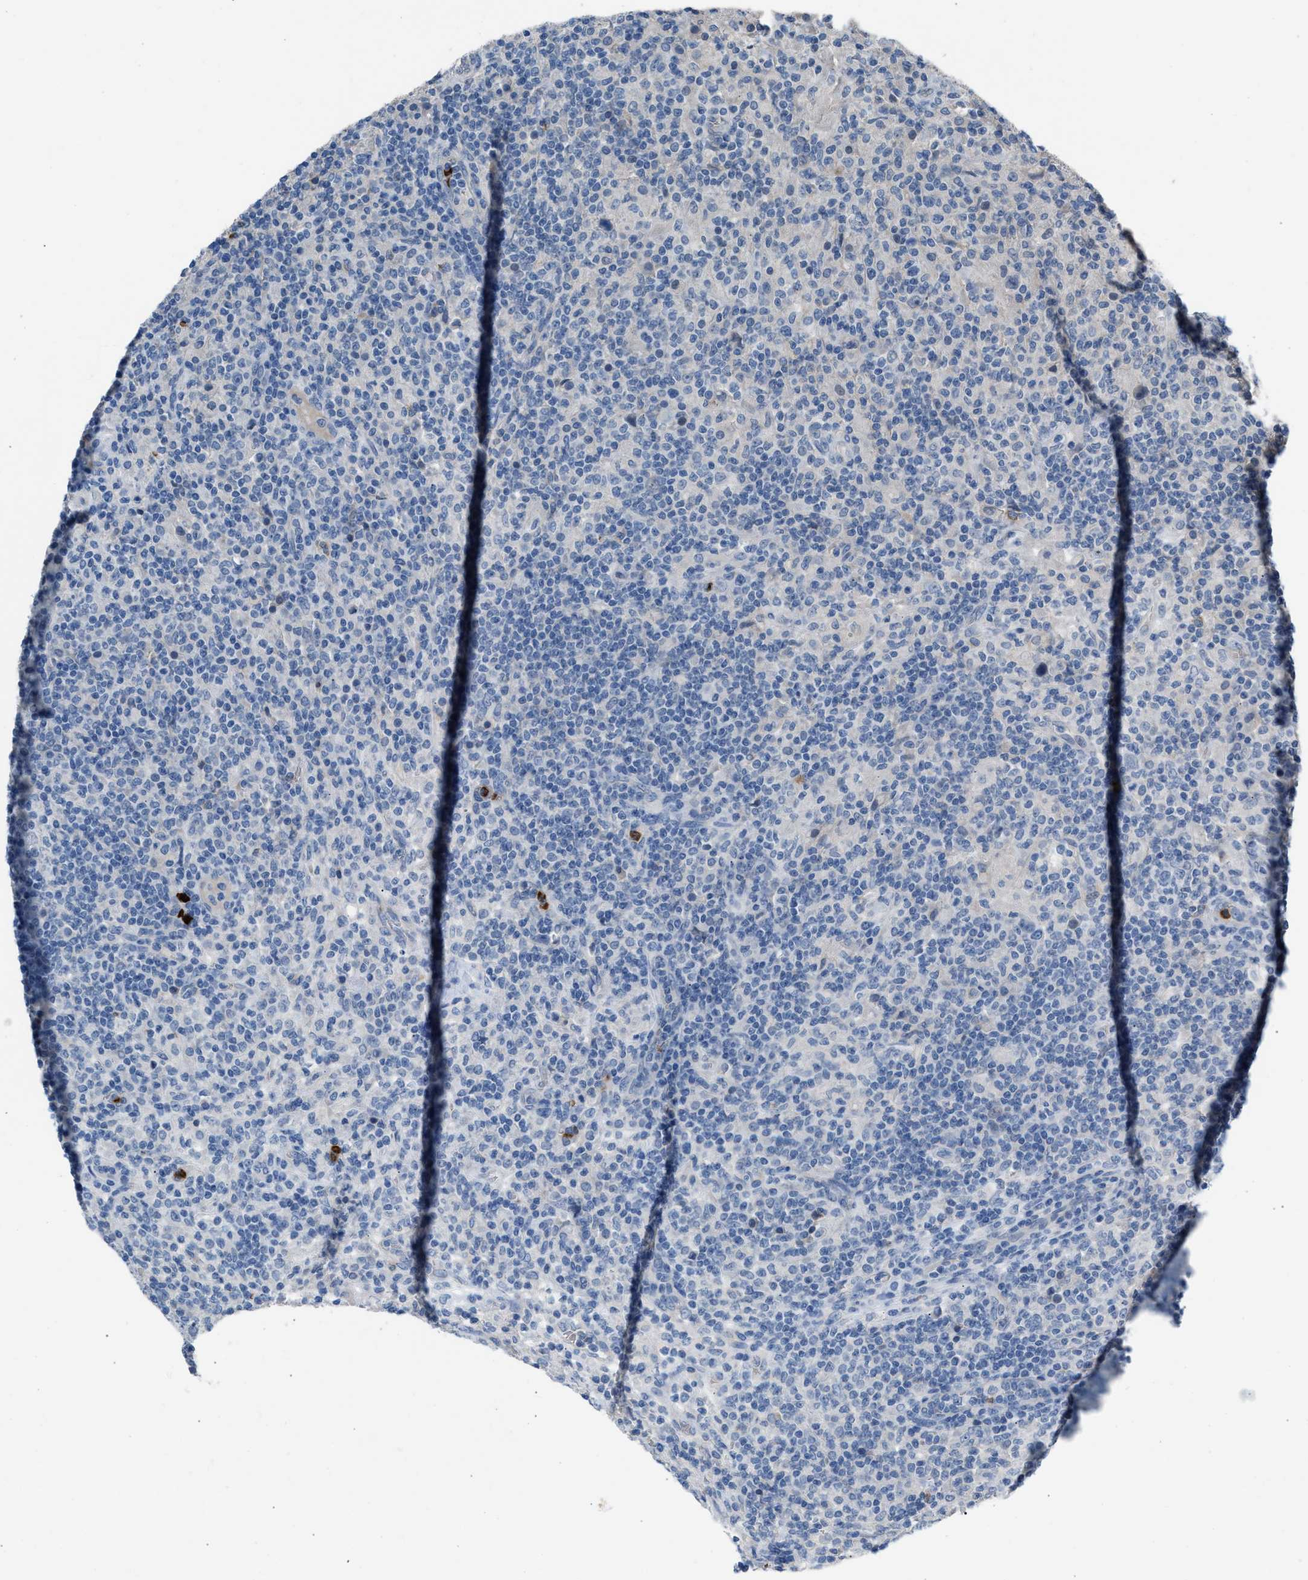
{"staining": {"intensity": "negative", "quantity": "none", "location": "none"}, "tissue": "lymphoma", "cell_type": "Tumor cells", "image_type": "cancer", "snomed": [{"axis": "morphology", "description": "Hodgkin's disease, NOS"}, {"axis": "topography", "description": "Lymph node"}], "caption": "DAB (3,3'-diaminobenzidine) immunohistochemical staining of Hodgkin's disease demonstrates no significant expression in tumor cells.", "gene": "CFAP77", "patient": {"sex": "male", "age": 70}}